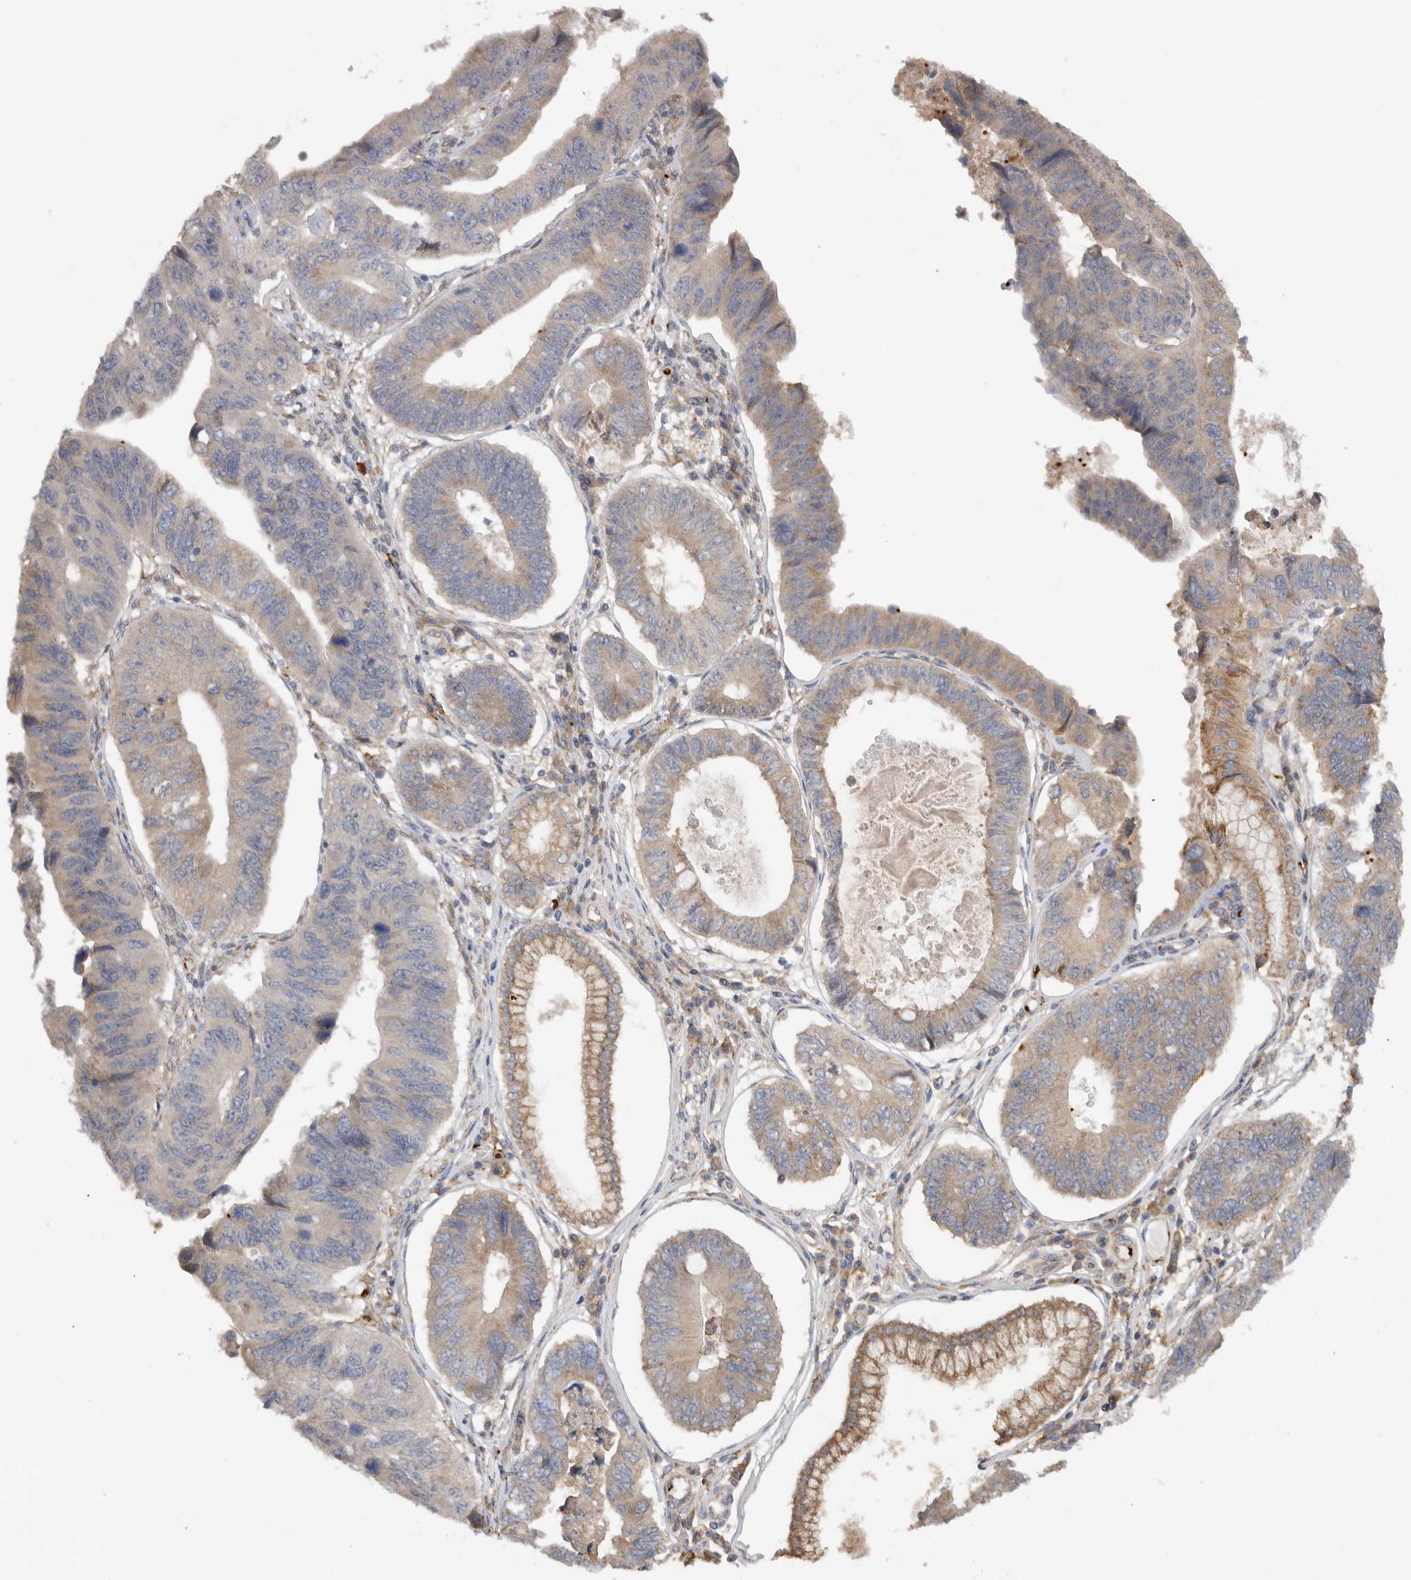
{"staining": {"intensity": "weak", "quantity": "25%-75%", "location": "cytoplasmic/membranous"}, "tissue": "stomach cancer", "cell_type": "Tumor cells", "image_type": "cancer", "snomed": [{"axis": "morphology", "description": "Adenocarcinoma, NOS"}, {"axis": "topography", "description": "Stomach"}], "caption": "The histopathology image reveals immunohistochemical staining of stomach cancer. There is weak cytoplasmic/membranous expression is appreciated in about 25%-75% of tumor cells.", "gene": "CDC42BPB", "patient": {"sex": "male", "age": 59}}